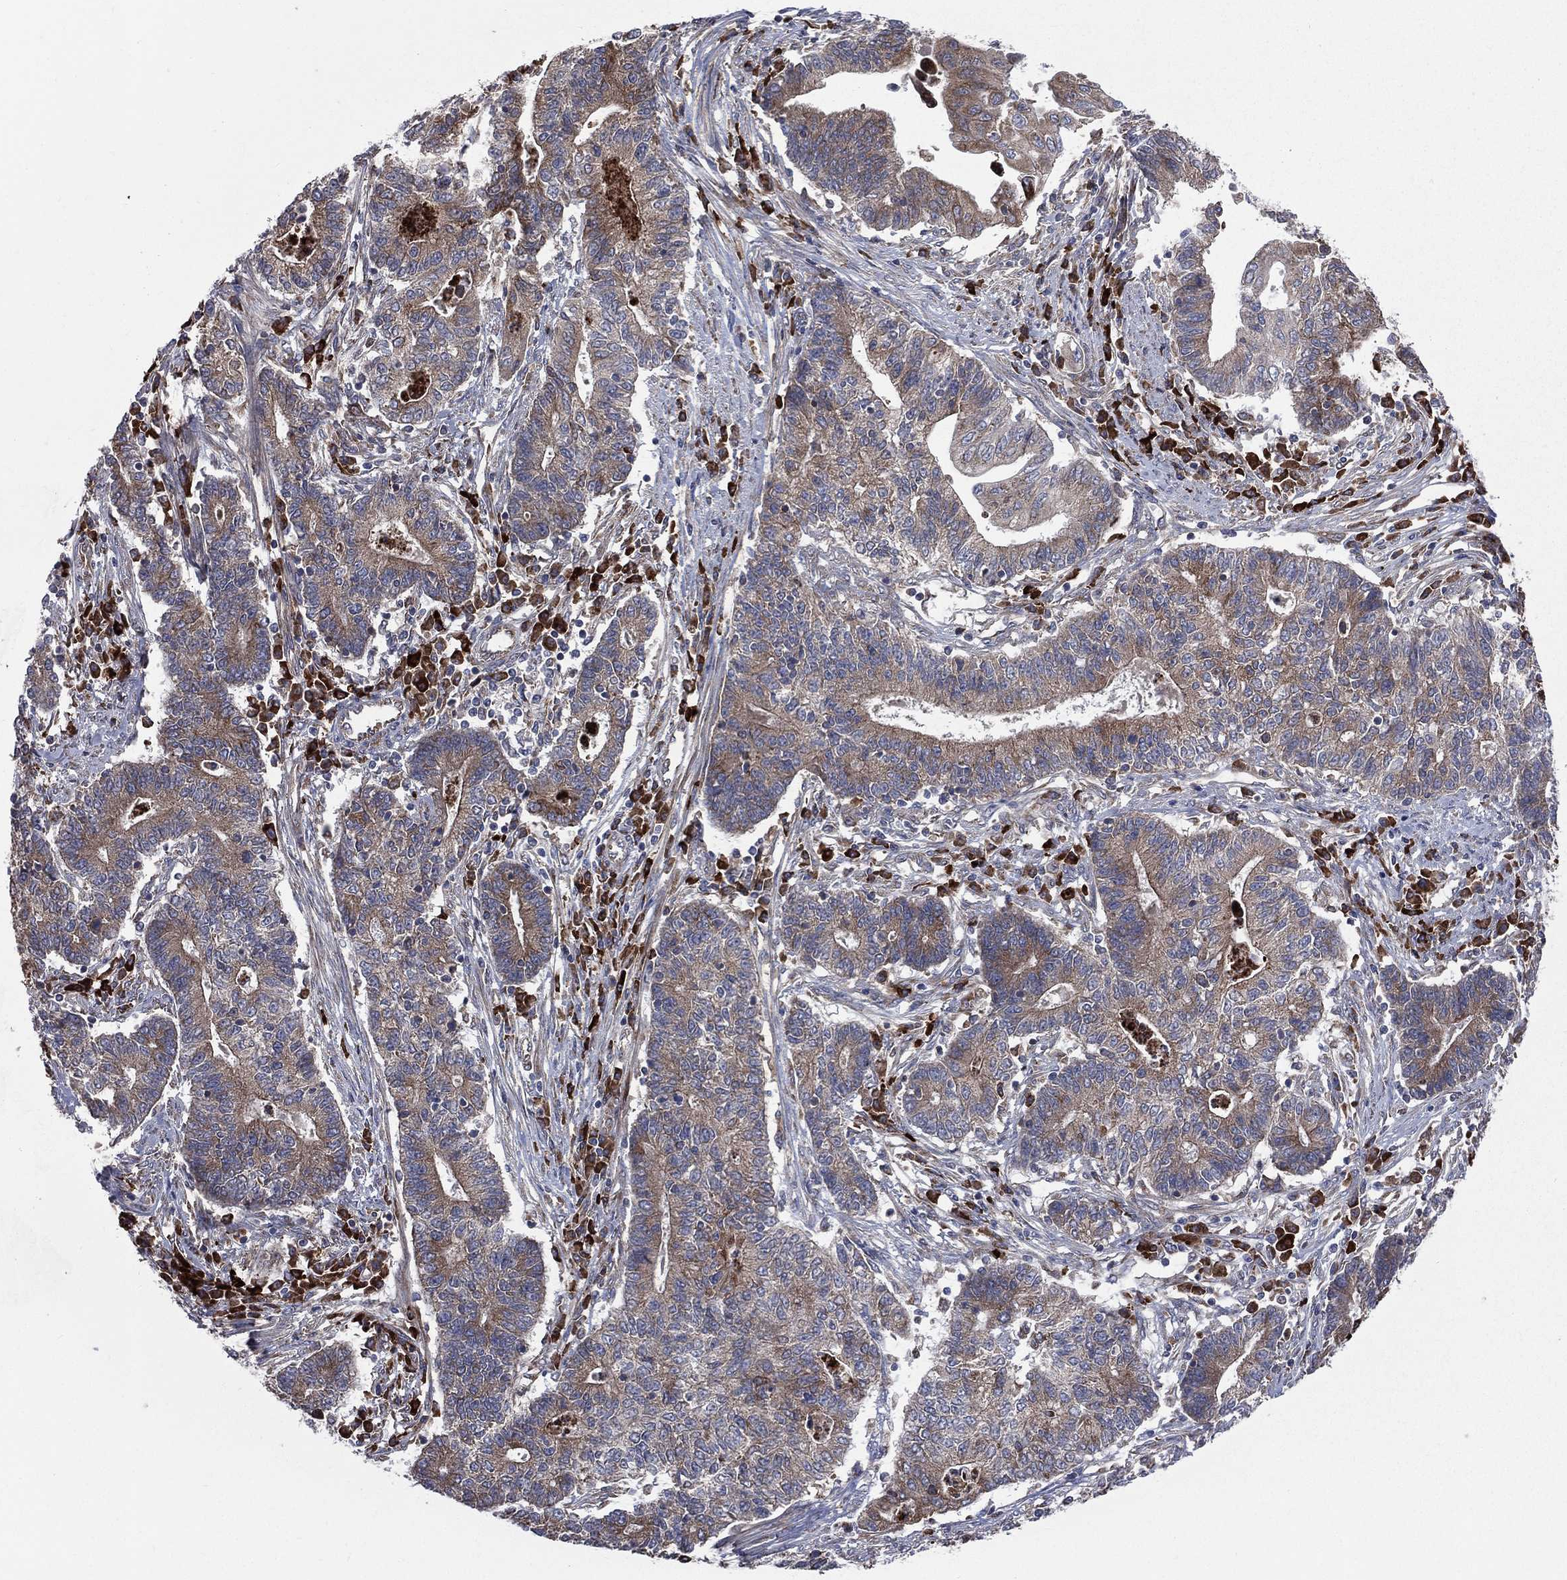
{"staining": {"intensity": "strong", "quantity": "<25%", "location": "cytoplasmic/membranous"}, "tissue": "endometrial cancer", "cell_type": "Tumor cells", "image_type": "cancer", "snomed": [{"axis": "morphology", "description": "Adenocarcinoma, NOS"}, {"axis": "topography", "description": "Uterus"}, {"axis": "topography", "description": "Endometrium"}], "caption": "Immunohistochemical staining of human endometrial cancer reveals strong cytoplasmic/membranous protein positivity in approximately <25% of tumor cells.", "gene": "CCDC159", "patient": {"sex": "female", "age": 54}}